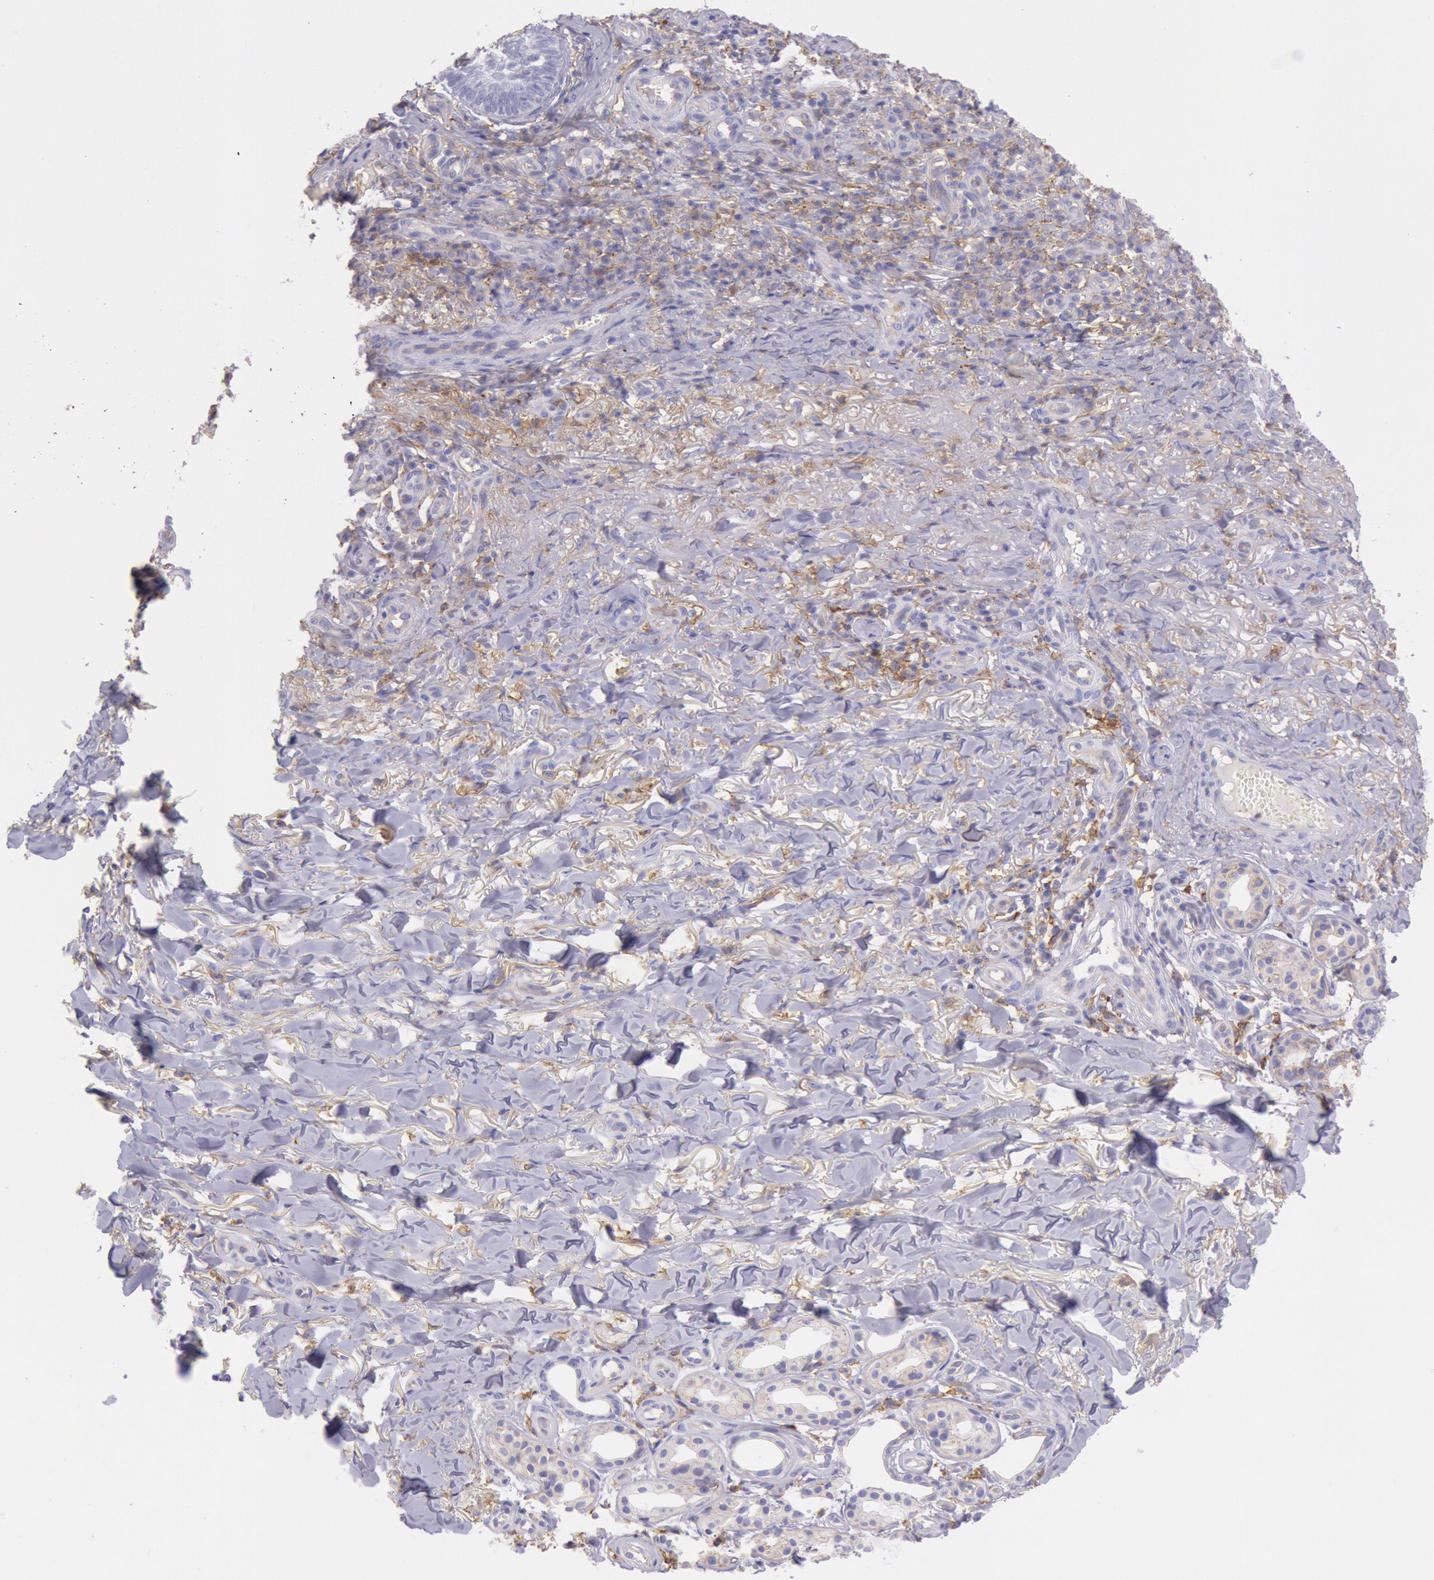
{"staining": {"intensity": "negative", "quantity": "none", "location": "none"}, "tissue": "skin cancer", "cell_type": "Tumor cells", "image_type": "cancer", "snomed": [{"axis": "morphology", "description": "Basal cell carcinoma"}, {"axis": "topography", "description": "Skin"}], "caption": "Immunohistochemical staining of skin cancer (basal cell carcinoma) reveals no significant positivity in tumor cells.", "gene": "LYN", "patient": {"sex": "male", "age": 81}}